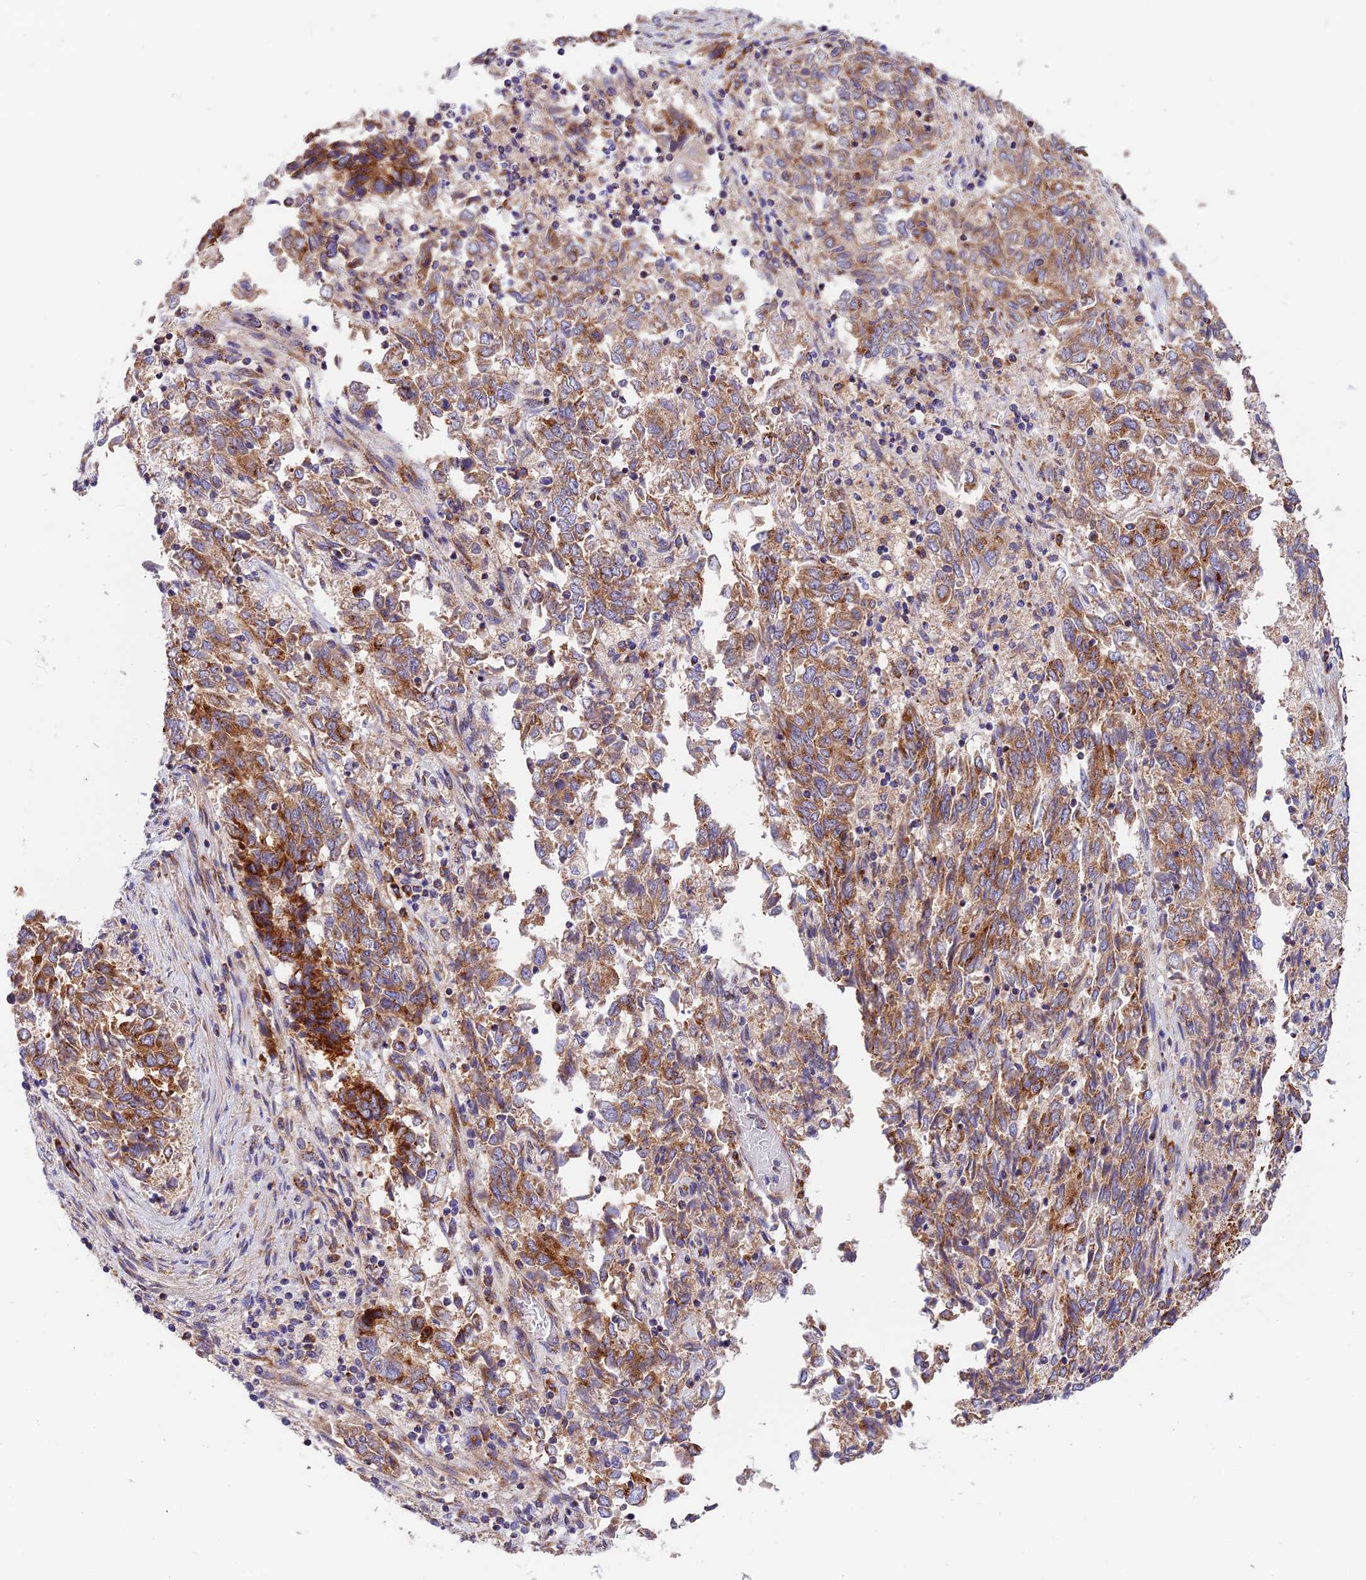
{"staining": {"intensity": "strong", "quantity": ">75%", "location": "cytoplasmic/membranous"}, "tissue": "endometrial cancer", "cell_type": "Tumor cells", "image_type": "cancer", "snomed": [{"axis": "morphology", "description": "Adenocarcinoma, NOS"}, {"axis": "topography", "description": "Endometrium"}], "caption": "Immunohistochemical staining of endometrial adenocarcinoma displays high levels of strong cytoplasmic/membranous protein positivity in approximately >75% of tumor cells. (DAB (3,3'-diaminobenzidine) = brown stain, brightfield microscopy at high magnification).", "gene": "MRAS", "patient": {"sex": "female", "age": 80}}